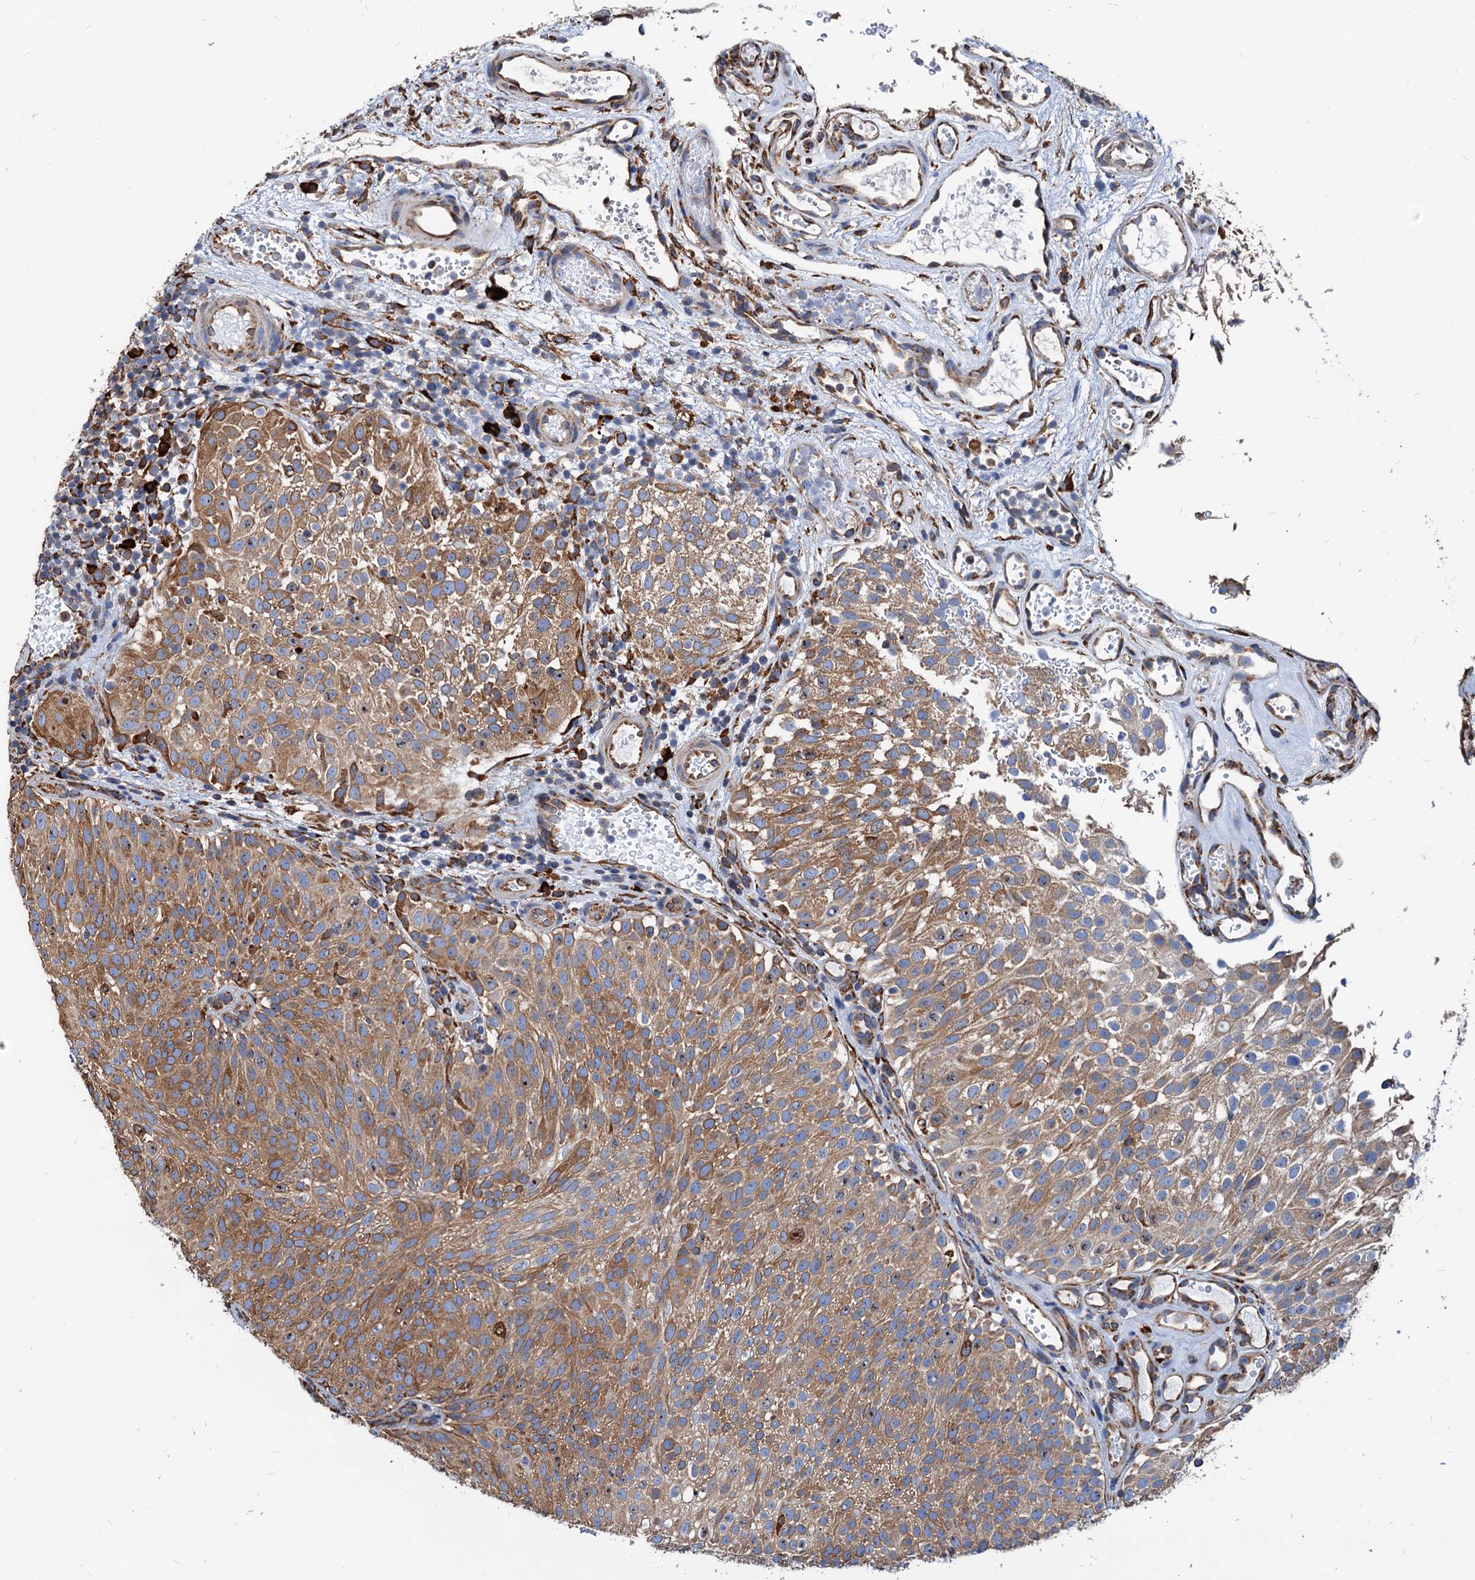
{"staining": {"intensity": "moderate", "quantity": ">75%", "location": "cytoplasmic/membranous"}, "tissue": "urothelial cancer", "cell_type": "Tumor cells", "image_type": "cancer", "snomed": [{"axis": "morphology", "description": "Urothelial carcinoma, Low grade"}, {"axis": "topography", "description": "Urinary bladder"}], "caption": "Immunohistochemistry (DAB (3,3'-diaminobenzidine)) staining of urothelial cancer reveals moderate cytoplasmic/membranous protein expression in about >75% of tumor cells.", "gene": "HSPA5", "patient": {"sex": "male", "age": 78}}